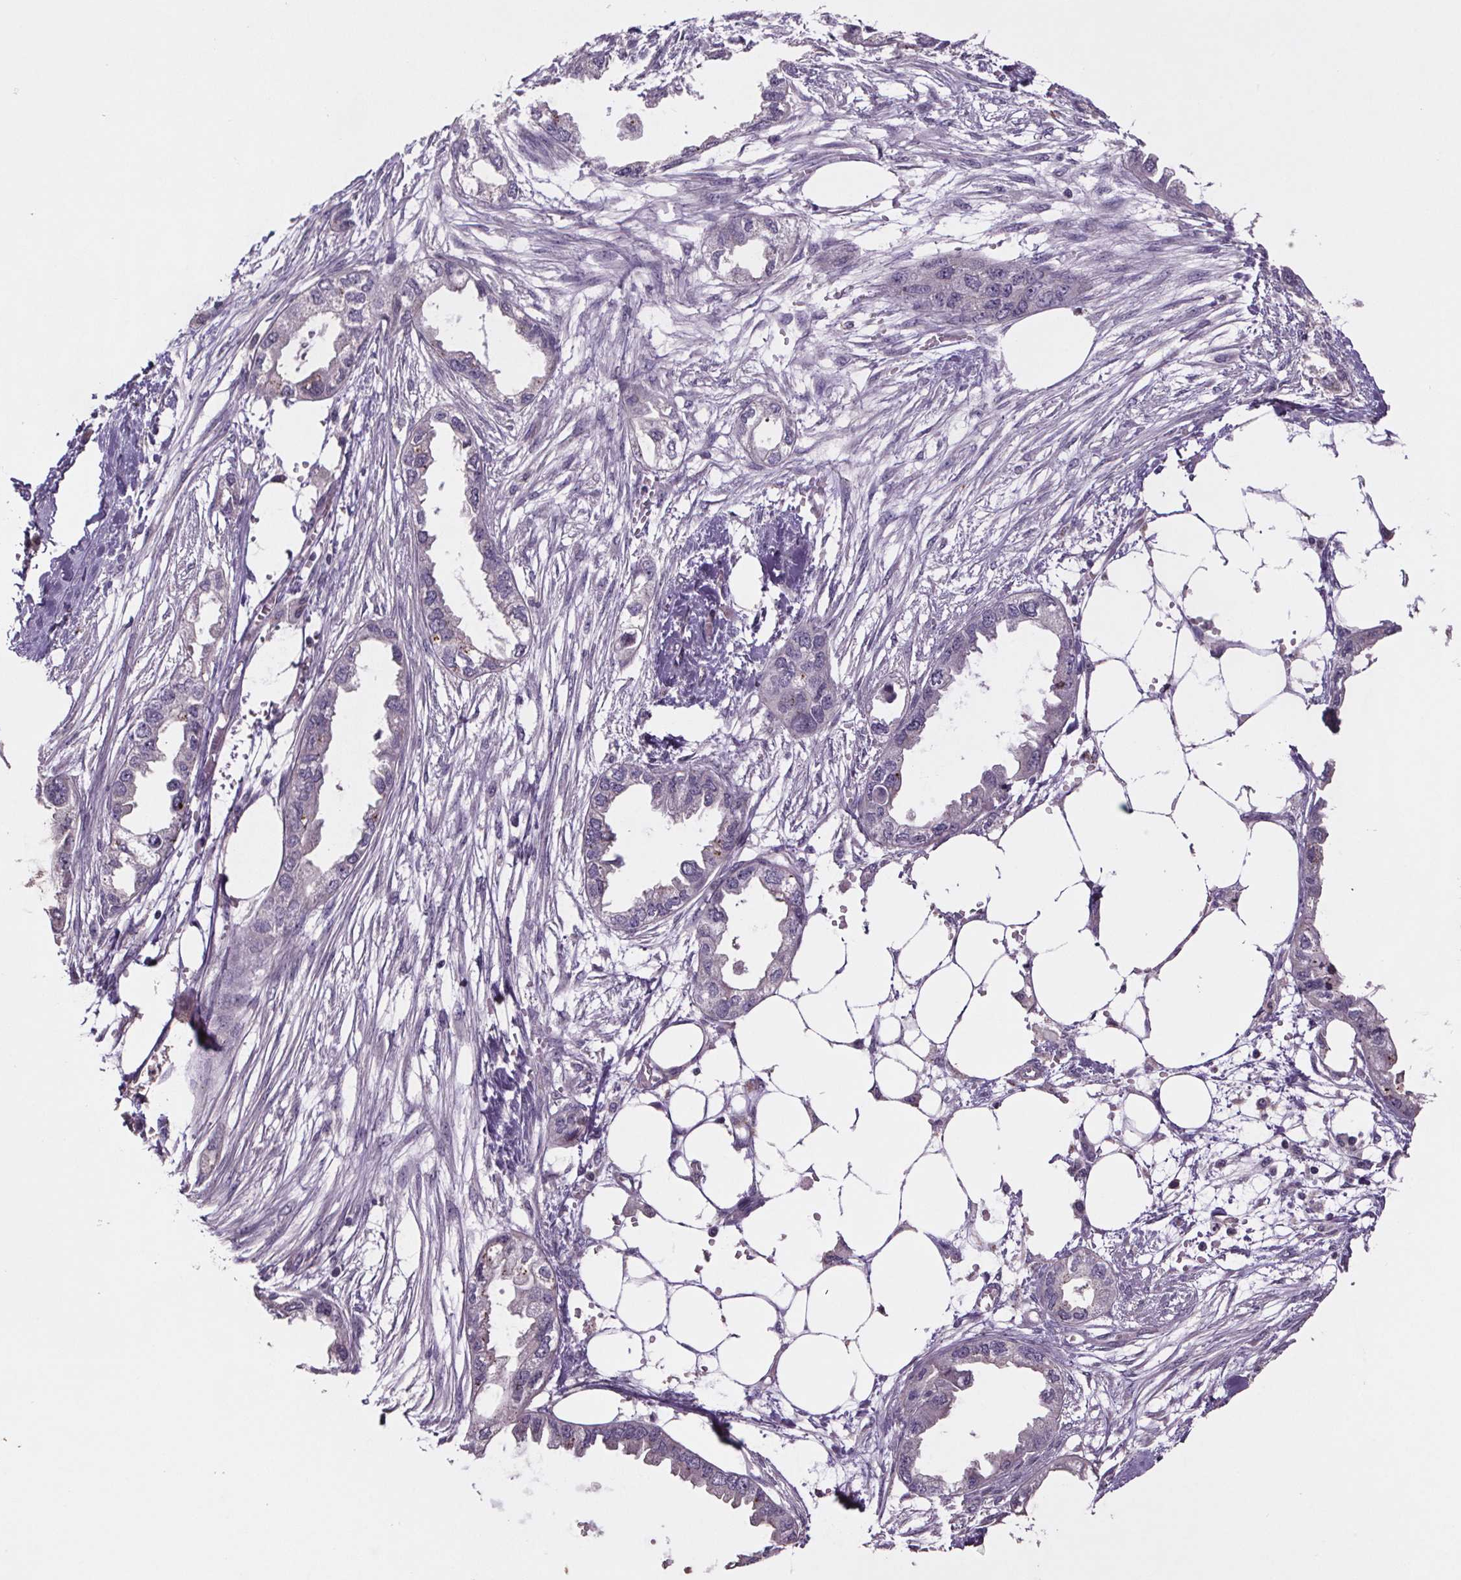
{"staining": {"intensity": "negative", "quantity": "none", "location": "none"}, "tissue": "endometrial cancer", "cell_type": "Tumor cells", "image_type": "cancer", "snomed": [{"axis": "morphology", "description": "Adenocarcinoma, NOS"}, {"axis": "morphology", "description": "Adenocarcinoma, metastatic, NOS"}, {"axis": "topography", "description": "Adipose tissue"}, {"axis": "topography", "description": "Endometrium"}], "caption": "DAB immunohistochemical staining of adenocarcinoma (endometrial) displays no significant staining in tumor cells. The staining was performed using DAB to visualize the protein expression in brown, while the nuclei were stained in blue with hematoxylin (Magnification: 20x).", "gene": "CLN3", "patient": {"sex": "female", "age": 67}}